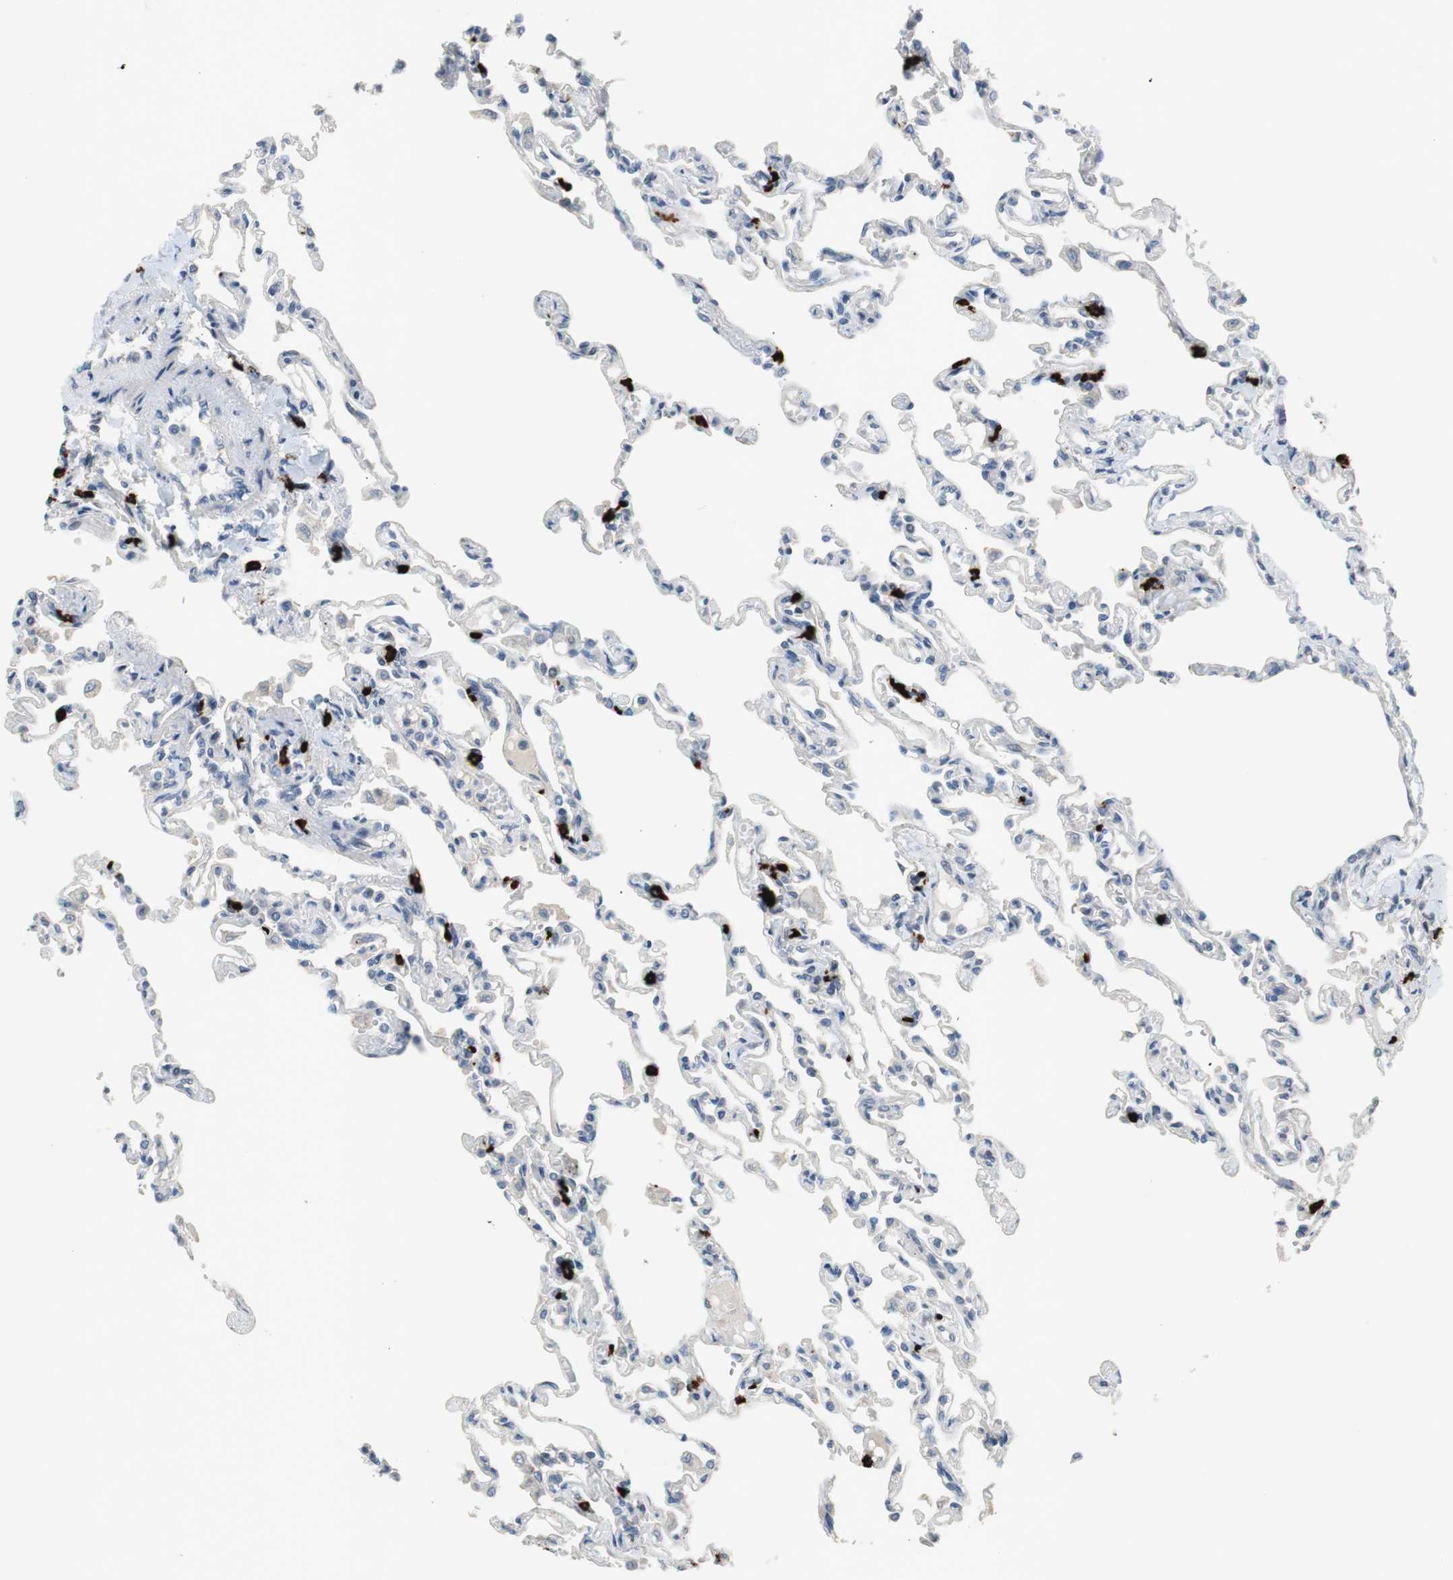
{"staining": {"intensity": "negative", "quantity": "none", "location": "none"}, "tissue": "lung", "cell_type": "Alveolar cells", "image_type": "normal", "snomed": [{"axis": "morphology", "description": "Normal tissue, NOS"}, {"axis": "topography", "description": "Lung"}], "caption": "High power microscopy histopathology image of an IHC histopathology image of benign lung, revealing no significant positivity in alveolar cells. (IHC, brightfield microscopy, high magnification).", "gene": "COL12A1", "patient": {"sex": "male", "age": 21}}